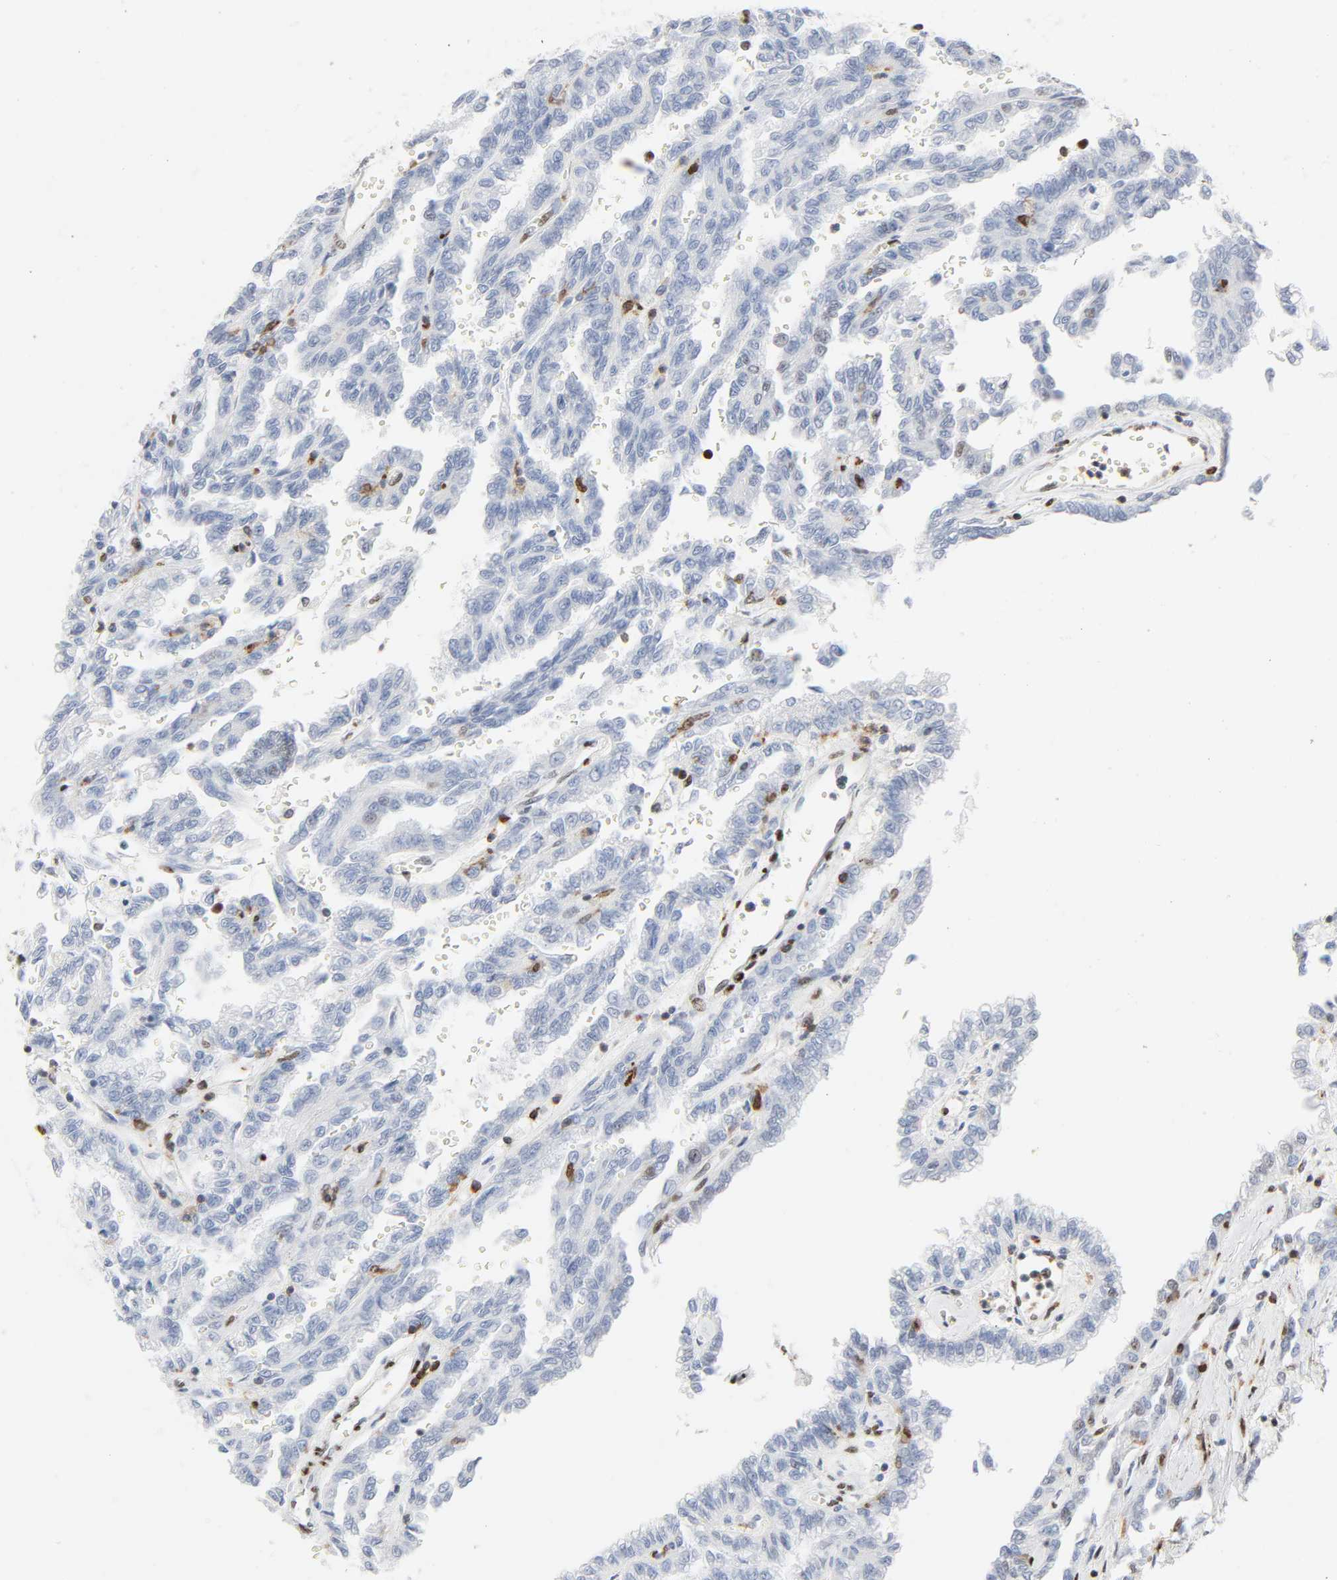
{"staining": {"intensity": "moderate", "quantity": "<25%", "location": "nuclear"}, "tissue": "renal cancer", "cell_type": "Tumor cells", "image_type": "cancer", "snomed": [{"axis": "morphology", "description": "Inflammation, NOS"}, {"axis": "morphology", "description": "Adenocarcinoma, NOS"}, {"axis": "topography", "description": "Kidney"}], "caption": "A brown stain shows moderate nuclear expression of a protein in renal adenocarcinoma tumor cells. The staining was performed using DAB, with brown indicating positive protein expression. Nuclei are stained blue with hematoxylin.", "gene": "WAS", "patient": {"sex": "male", "age": 68}}